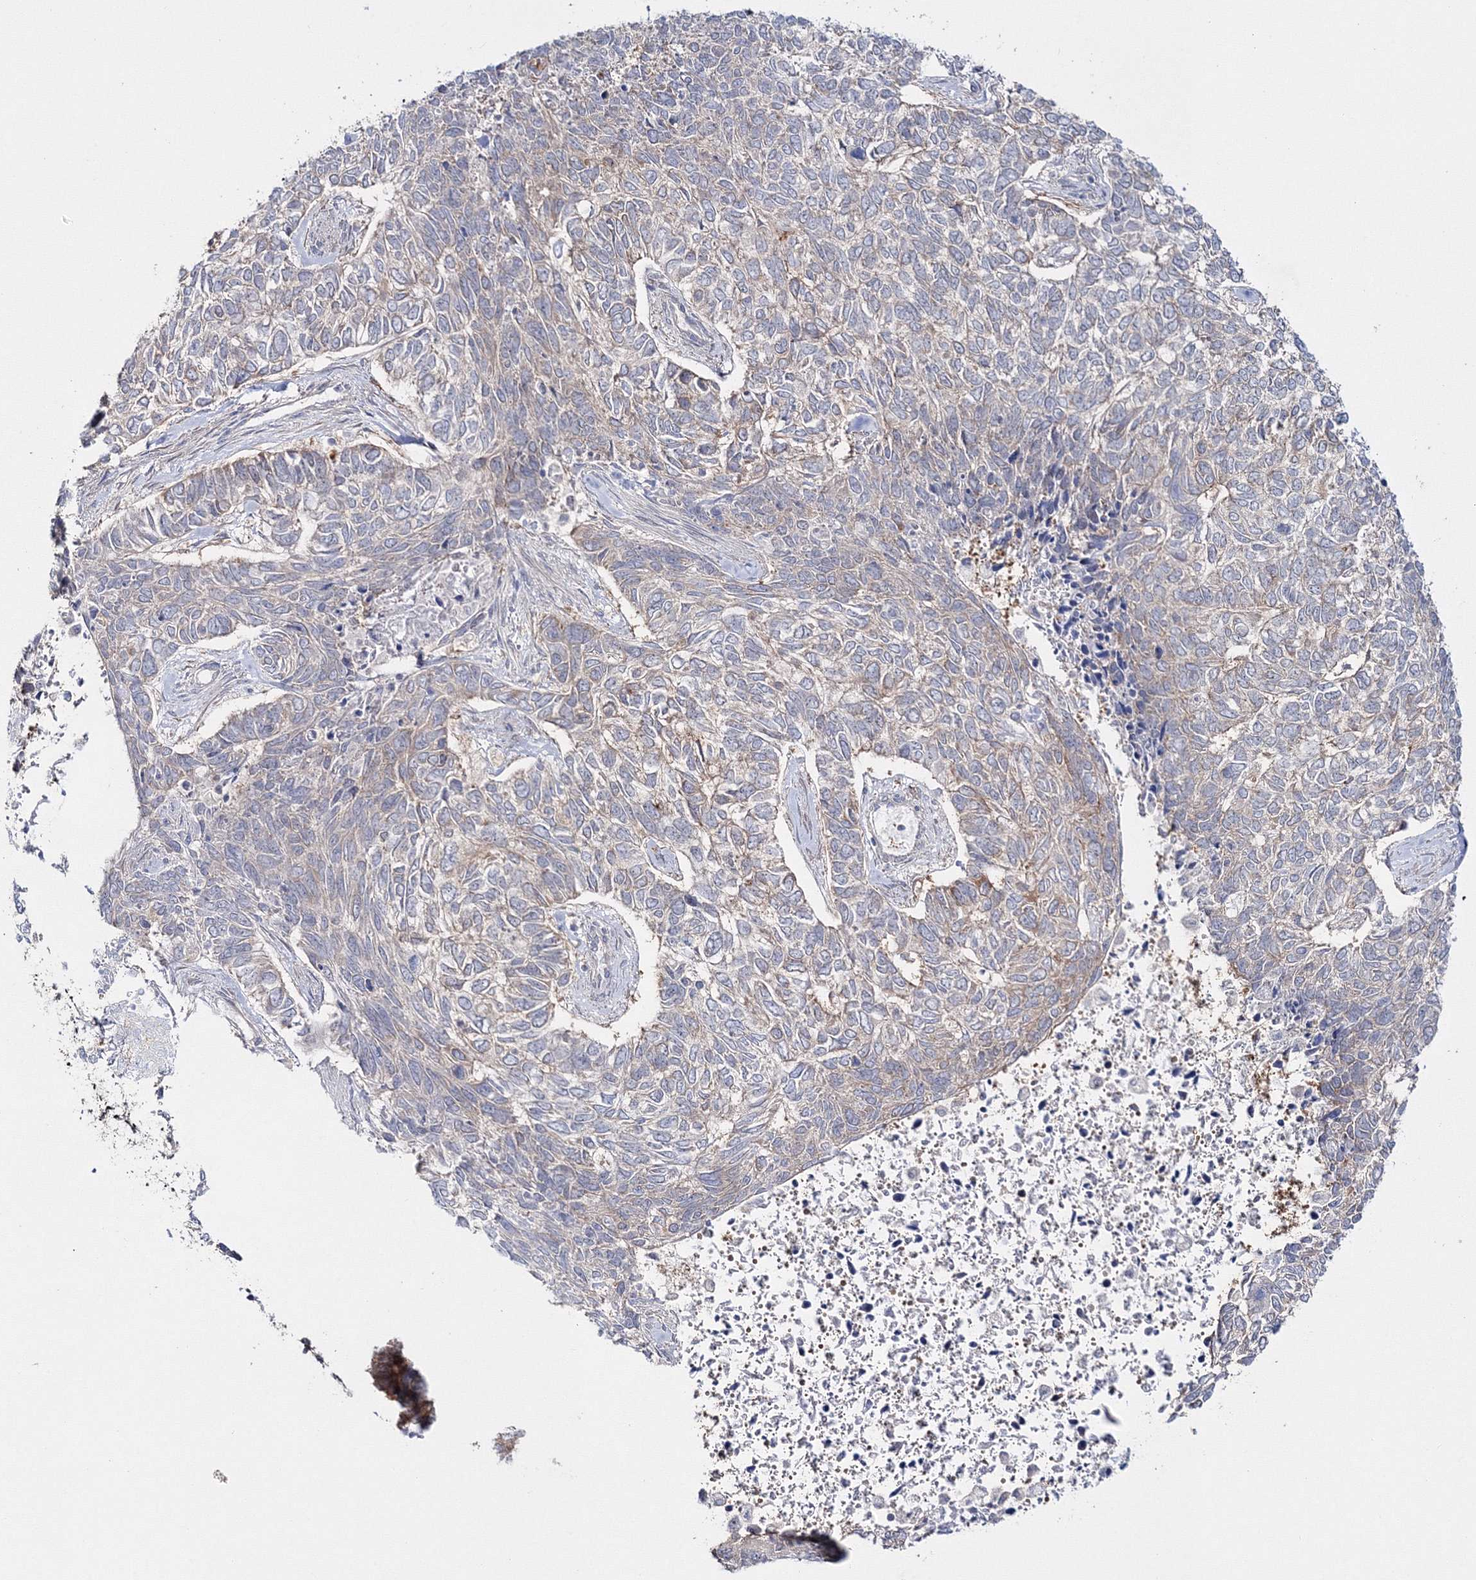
{"staining": {"intensity": "weak", "quantity": "<25%", "location": "cytoplasmic/membranous"}, "tissue": "skin cancer", "cell_type": "Tumor cells", "image_type": "cancer", "snomed": [{"axis": "morphology", "description": "Basal cell carcinoma"}, {"axis": "topography", "description": "Skin"}], "caption": "Human skin cancer (basal cell carcinoma) stained for a protein using immunohistochemistry shows no expression in tumor cells.", "gene": "IPMK", "patient": {"sex": "female", "age": 65}}